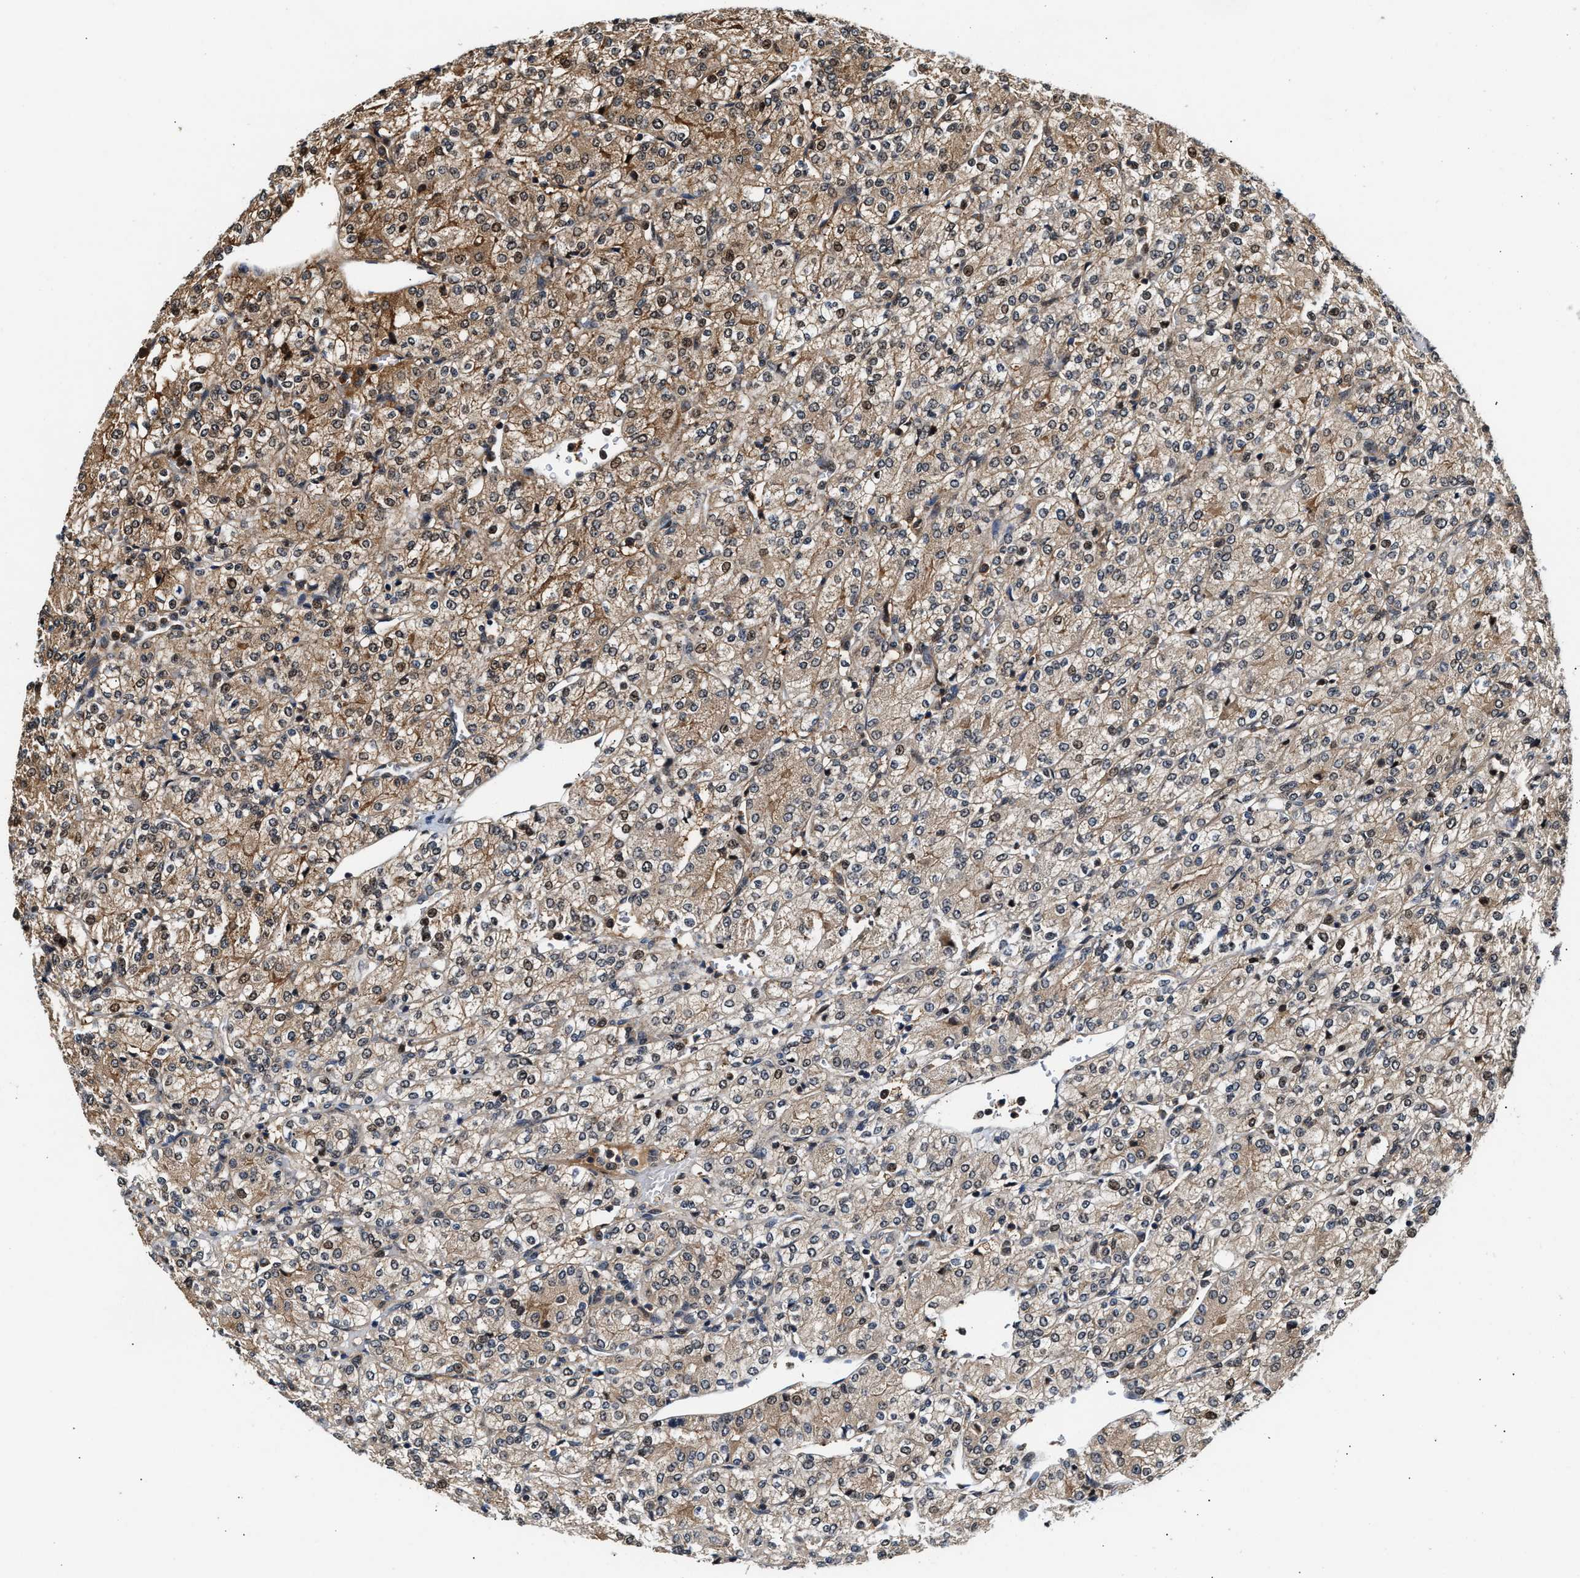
{"staining": {"intensity": "weak", "quantity": ">75%", "location": "cytoplasmic/membranous"}, "tissue": "renal cancer", "cell_type": "Tumor cells", "image_type": "cancer", "snomed": [{"axis": "morphology", "description": "Adenocarcinoma, NOS"}, {"axis": "topography", "description": "Kidney"}], "caption": "Protein expression analysis of renal adenocarcinoma displays weak cytoplasmic/membranous expression in approximately >75% of tumor cells.", "gene": "TUT7", "patient": {"sex": "male", "age": 77}}